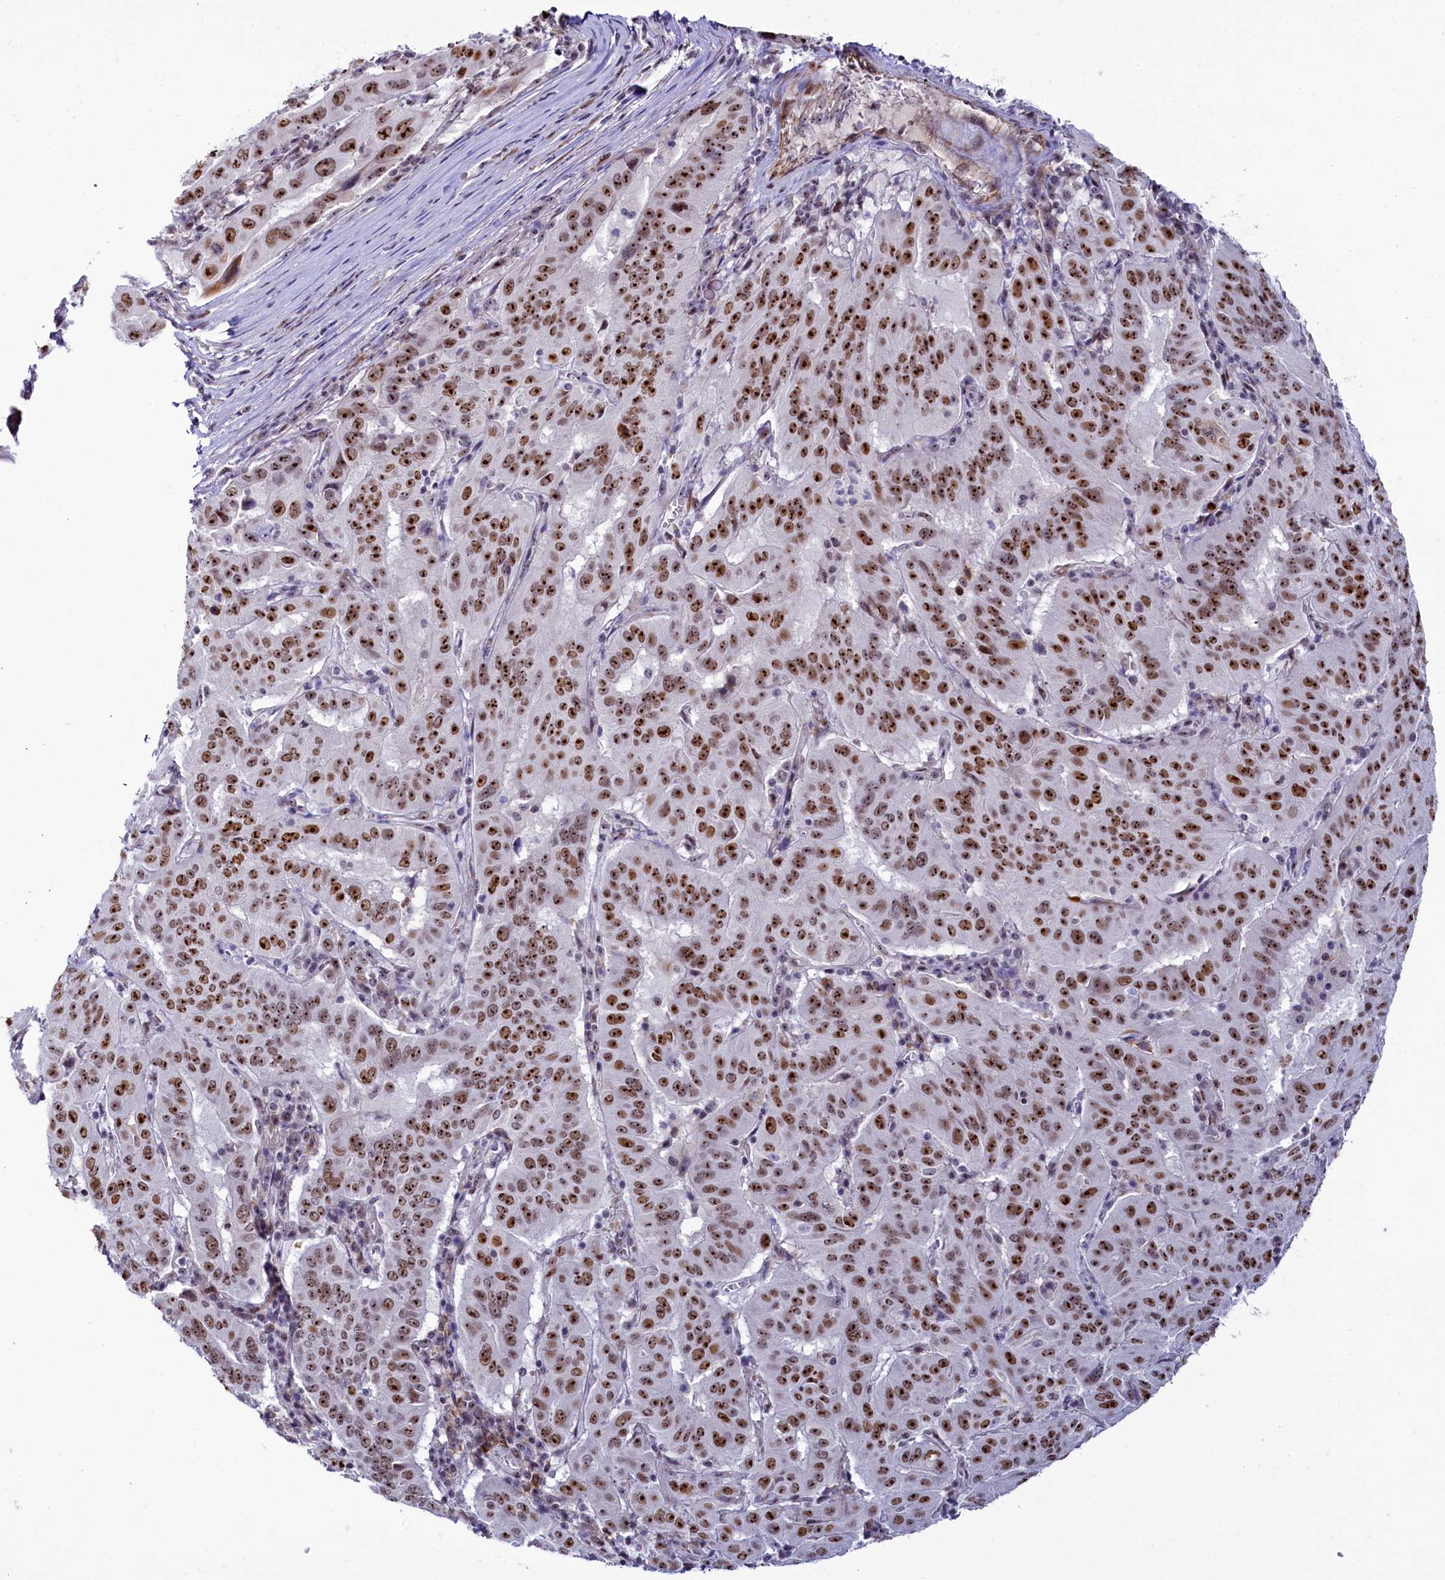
{"staining": {"intensity": "strong", "quantity": ">75%", "location": "nuclear"}, "tissue": "pancreatic cancer", "cell_type": "Tumor cells", "image_type": "cancer", "snomed": [{"axis": "morphology", "description": "Adenocarcinoma, NOS"}, {"axis": "topography", "description": "Pancreas"}], "caption": "Immunohistochemistry photomicrograph of human pancreatic adenocarcinoma stained for a protein (brown), which displays high levels of strong nuclear staining in approximately >75% of tumor cells.", "gene": "TCOF1", "patient": {"sex": "male", "age": 63}}